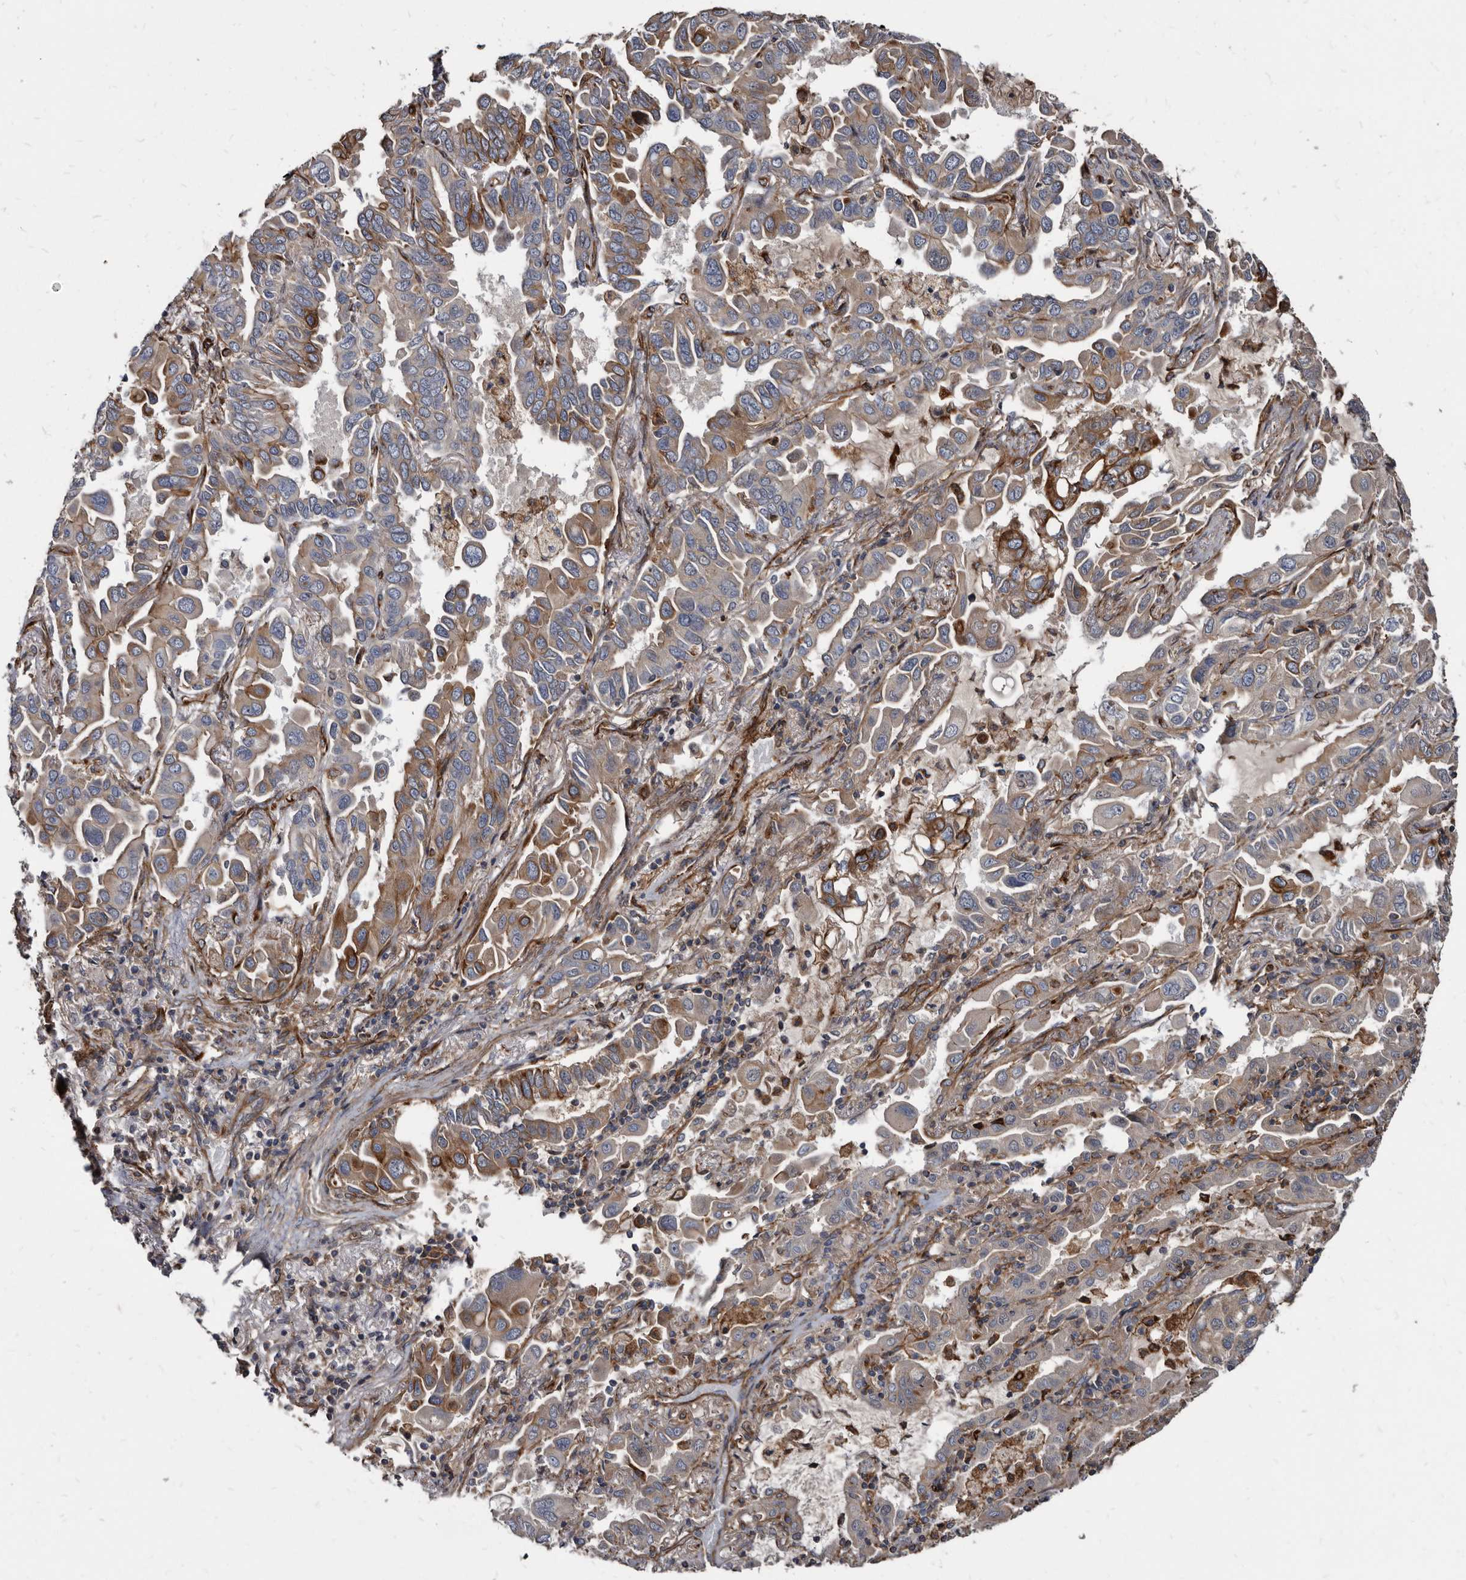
{"staining": {"intensity": "strong", "quantity": "<25%", "location": "cytoplasmic/membranous"}, "tissue": "lung cancer", "cell_type": "Tumor cells", "image_type": "cancer", "snomed": [{"axis": "morphology", "description": "Adenocarcinoma, NOS"}, {"axis": "topography", "description": "Lung"}], "caption": "An image of human adenocarcinoma (lung) stained for a protein displays strong cytoplasmic/membranous brown staining in tumor cells.", "gene": "KCTD20", "patient": {"sex": "male", "age": 64}}